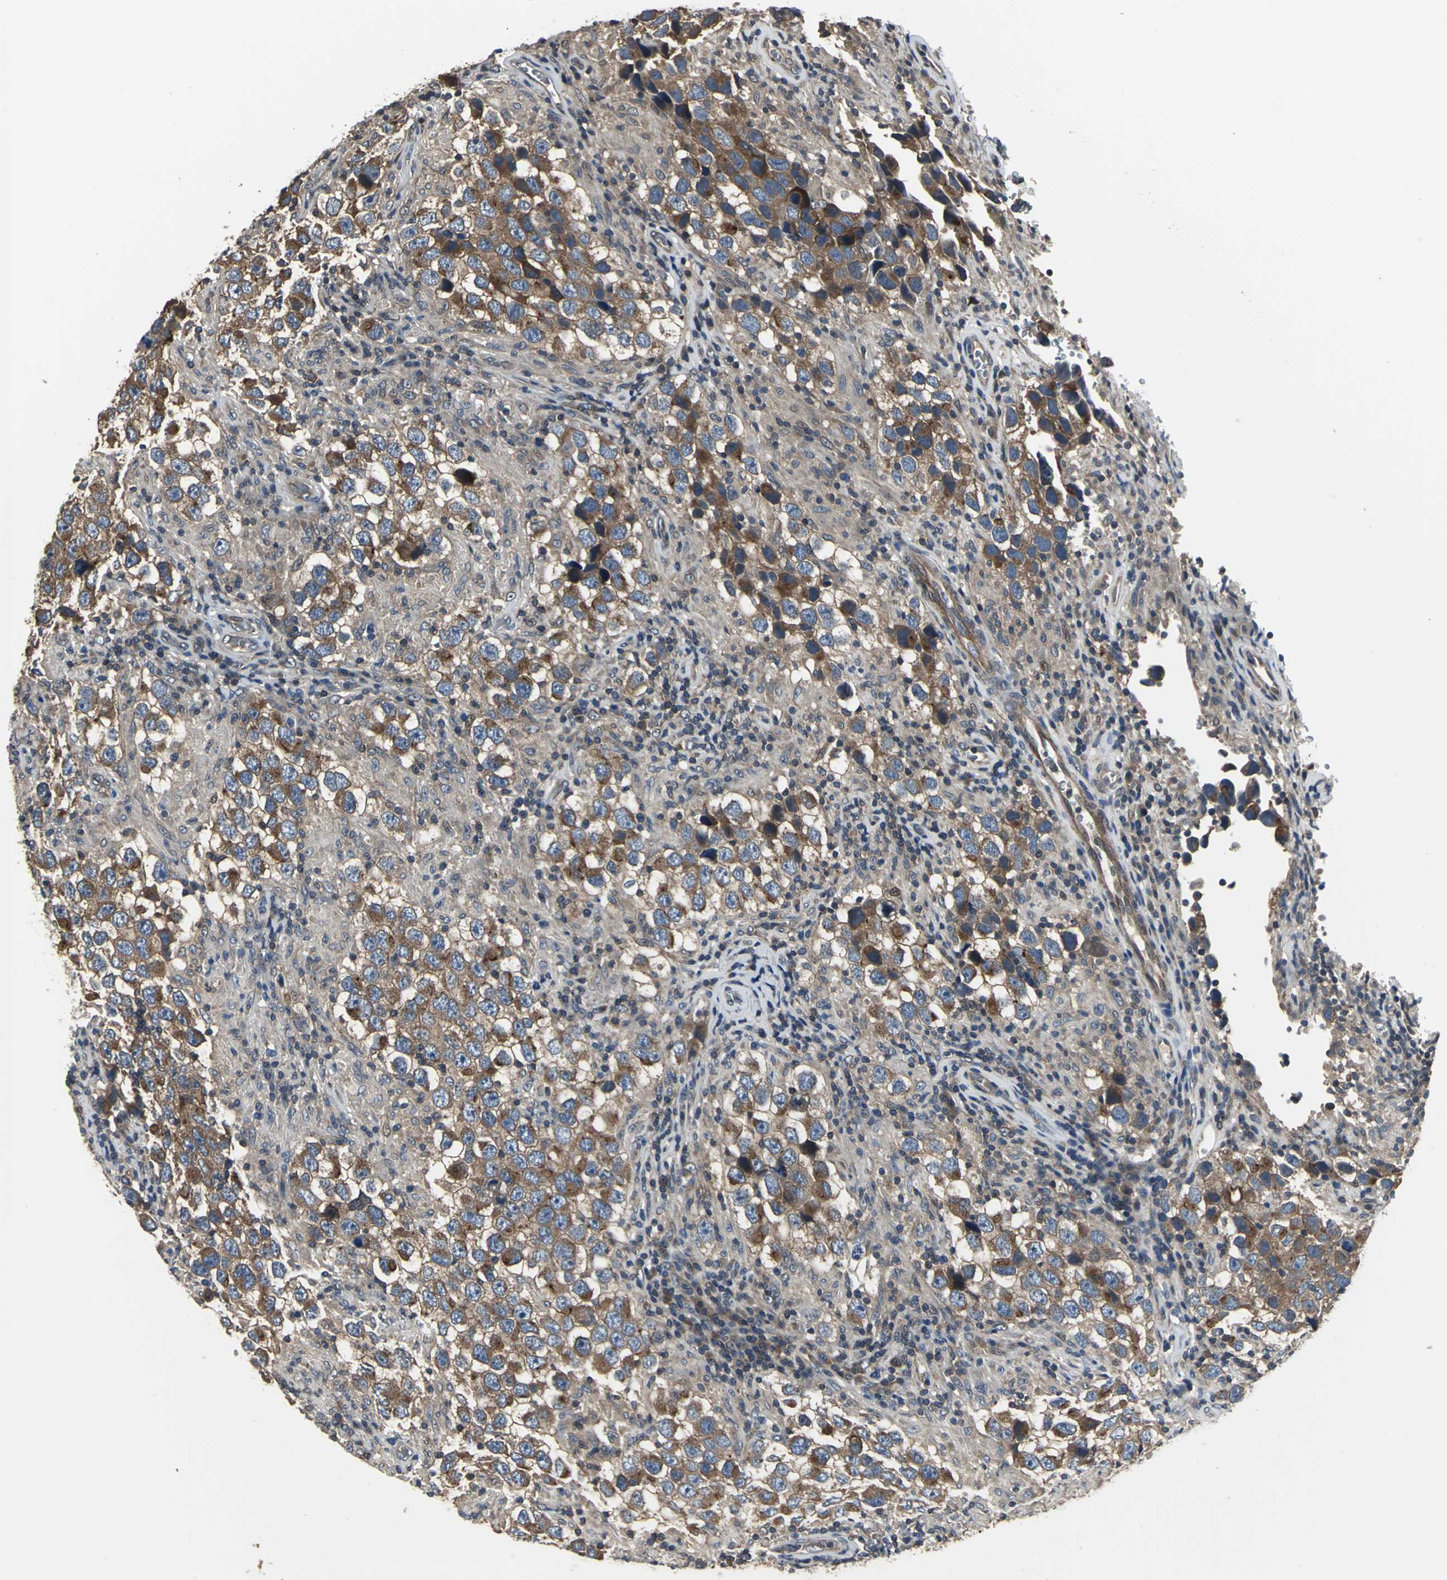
{"staining": {"intensity": "strong", "quantity": ">75%", "location": "cytoplasmic/membranous"}, "tissue": "testis cancer", "cell_type": "Tumor cells", "image_type": "cancer", "snomed": [{"axis": "morphology", "description": "Carcinoma, Embryonal, NOS"}, {"axis": "topography", "description": "Testis"}], "caption": "About >75% of tumor cells in human testis cancer show strong cytoplasmic/membranous protein positivity as visualized by brown immunohistochemical staining.", "gene": "PFDN1", "patient": {"sex": "male", "age": 21}}